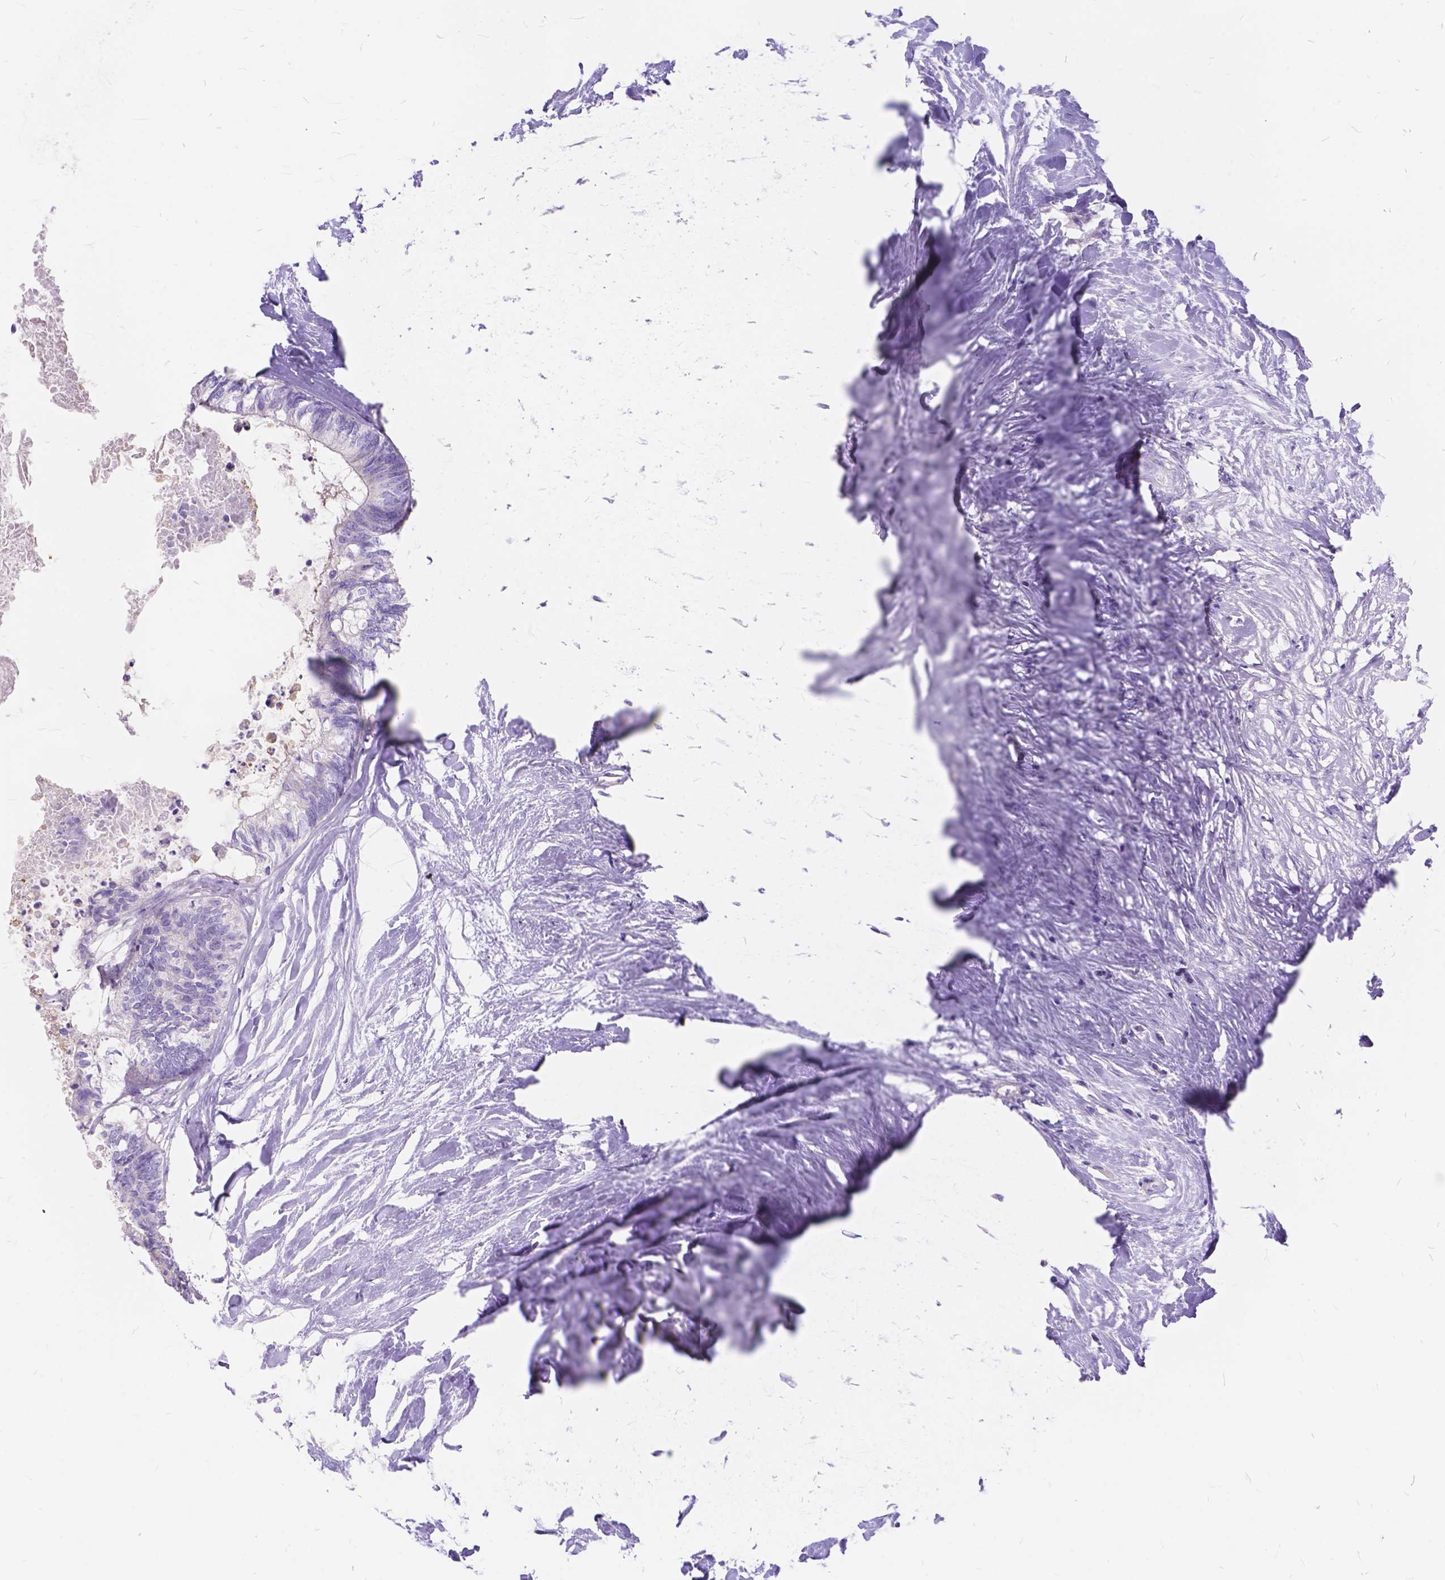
{"staining": {"intensity": "negative", "quantity": "none", "location": "none"}, "tissue": "colorectal cancer", "cell_type": "Tumor cells", "image_type": "cancer", "snomed": [{"axis": "morphology", "description": "Adenocarcinoma, NOS"}, {"axis": "topography", "description": "Colon"}, {"axis": "topography", "description": "Rectum"}], "caption": "Tumor cells are negative for brown protein staining in colorectal adenocarcinoma.", "gene": "FOXL2", "patient": {"sex": "male", "age": 57}}